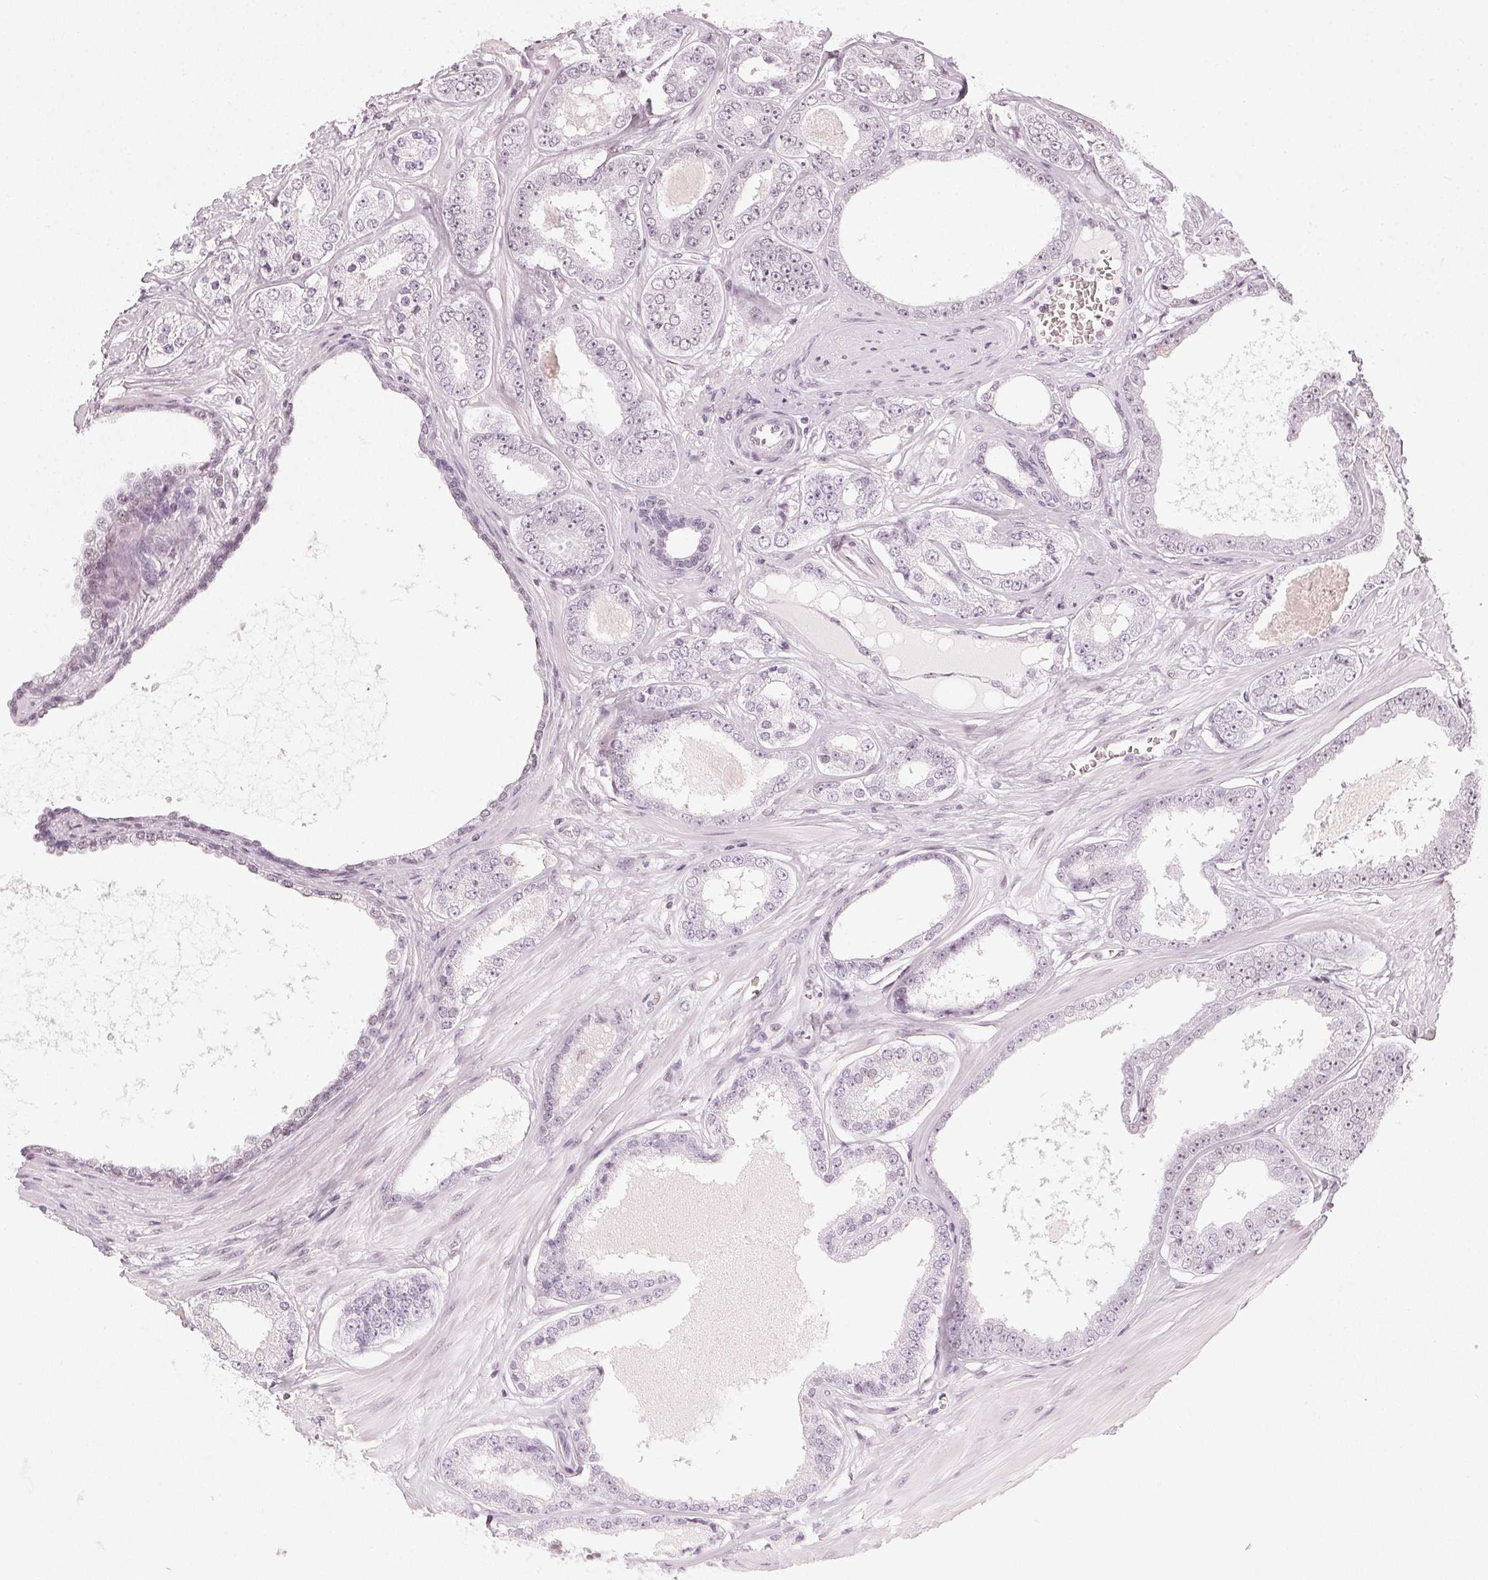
{"staining": {"intensity": "negative", "quantity": "none", "location": "none"}, "tissue": "prostate cancer", "cell_type": "Tumor cells", "image_type": "cancer", "snomed": [{"axis": "morphology", "description": "Adenocarcinoma, NOS"}, {"axis": "topography", "description": "Prostate"}], "caption": "An immunohistochemistry histopathology image of adenocarcinoma (prostate) is shown. There is no staining in tumor cells of adenocarcinoma (prostate).", "gene": "DNAJC6", "patient": {"sex": "male", "age": 64}}